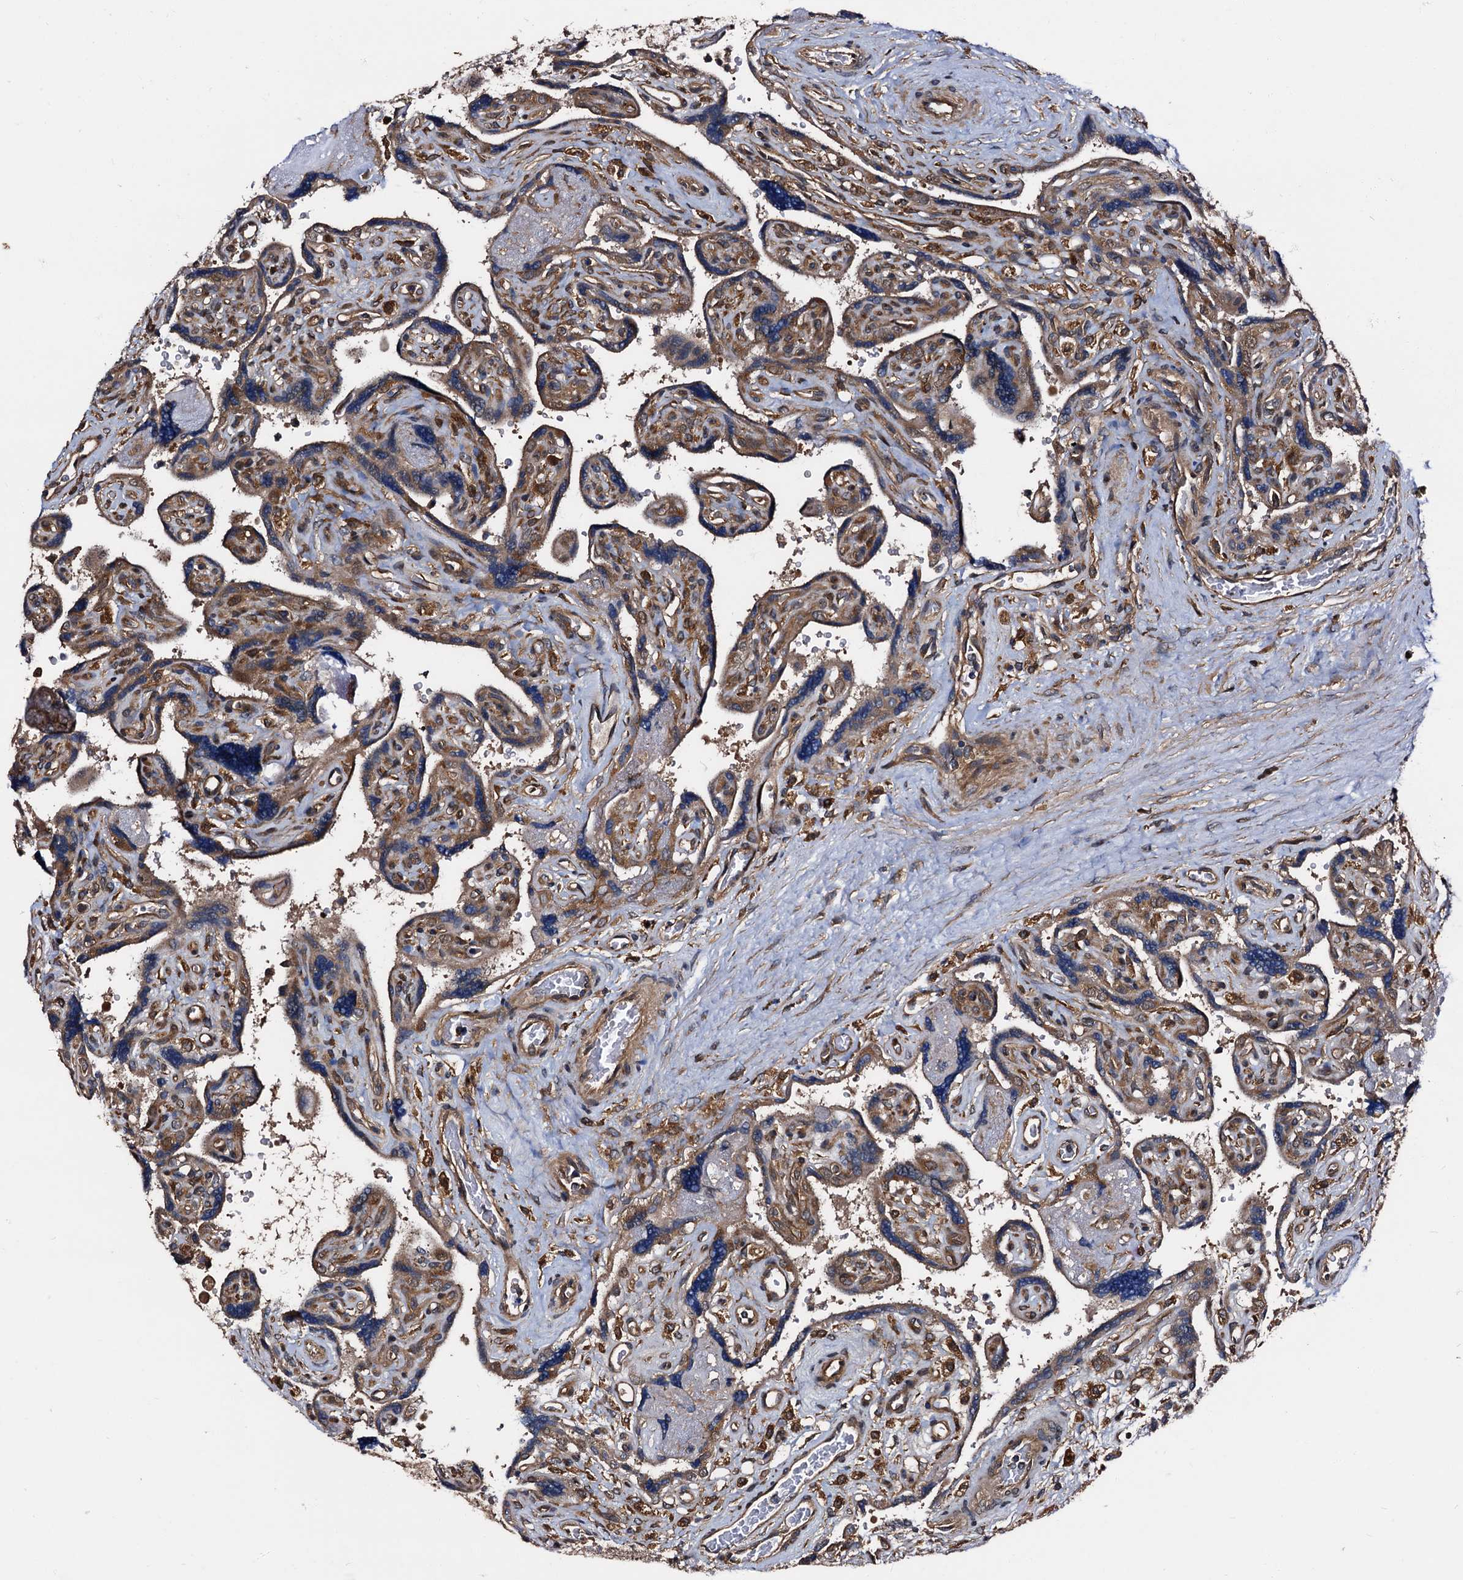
{"staining": {"intensity": "moderate", "quantity": ">75%", "location": "cytoplasmic/membranous"}, "tissue": "placenta", "cell_type": "Trophoblastic cells", "image_type": "normal", "snomed": [{"axis": "morphology", "description": "Normal tissue, NOS"}, {"axis": "topography", "description": "Placenta"}], "caption": "Placenta stained for a protein (brown) exhibits moderate cytoplasmic/membranous positive positivity in about >75% of trophoblastic cells.", "gene": "PEX5", "patient": {"sex": "female", "age": 39}}